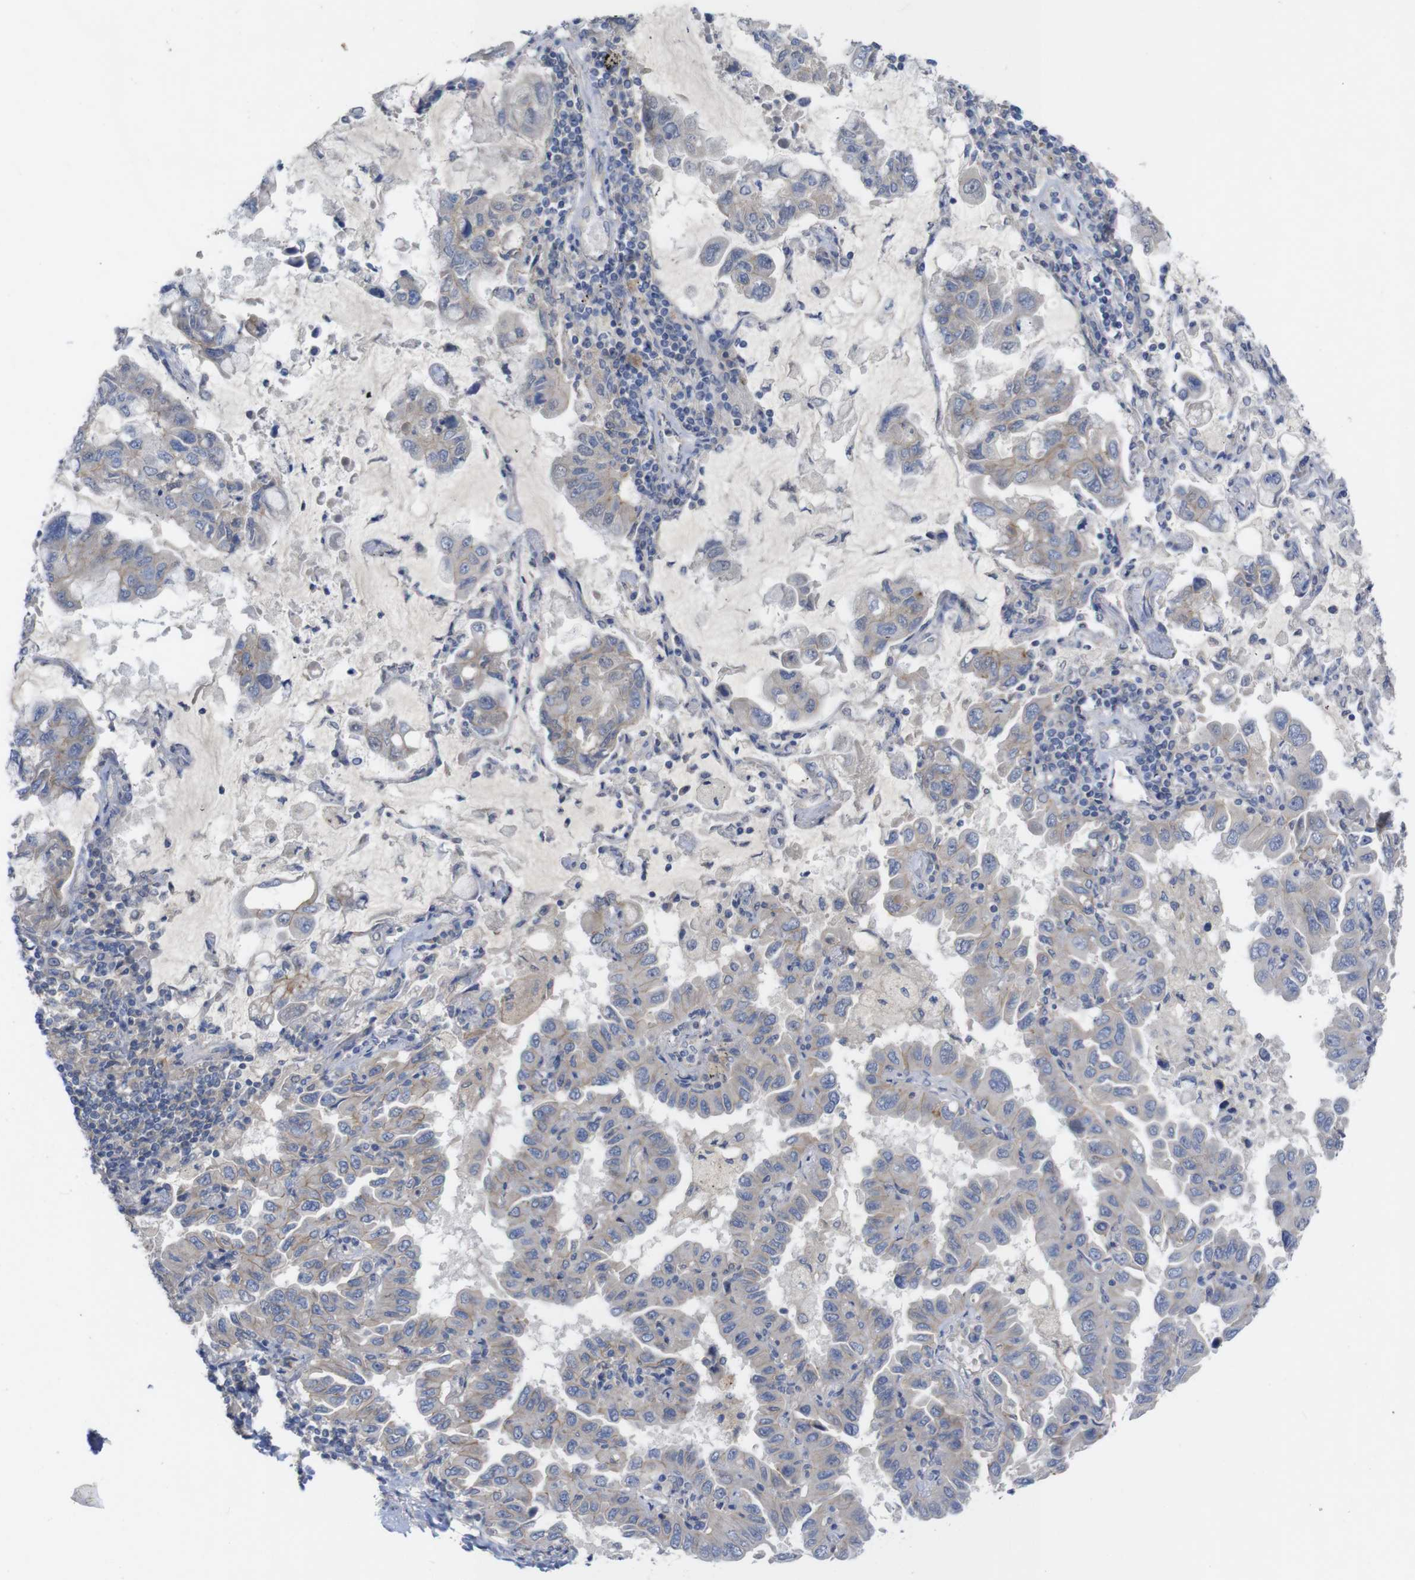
{"staining": {"intensity": "negative", "quantity": "none", "location": "none"}, "tissue": "lung cancer", "cell_type": "Tumor cells", "image_type": "cancer", "snomed": [{"axis": "morphology", "description": "Adenocarcinoma, NOS"}, {"axis": "topography", "description": "Lung"}], "caption": "IHC image of neoplastic tissue: lung cancer (adenocarcinoma) stained with DAB (3,3'-diaminobenzidine) exhibits no significant protein staining in tumor cells.", "gene": "KIDINS220", "patient": {"sex": "male", "age": 64}}